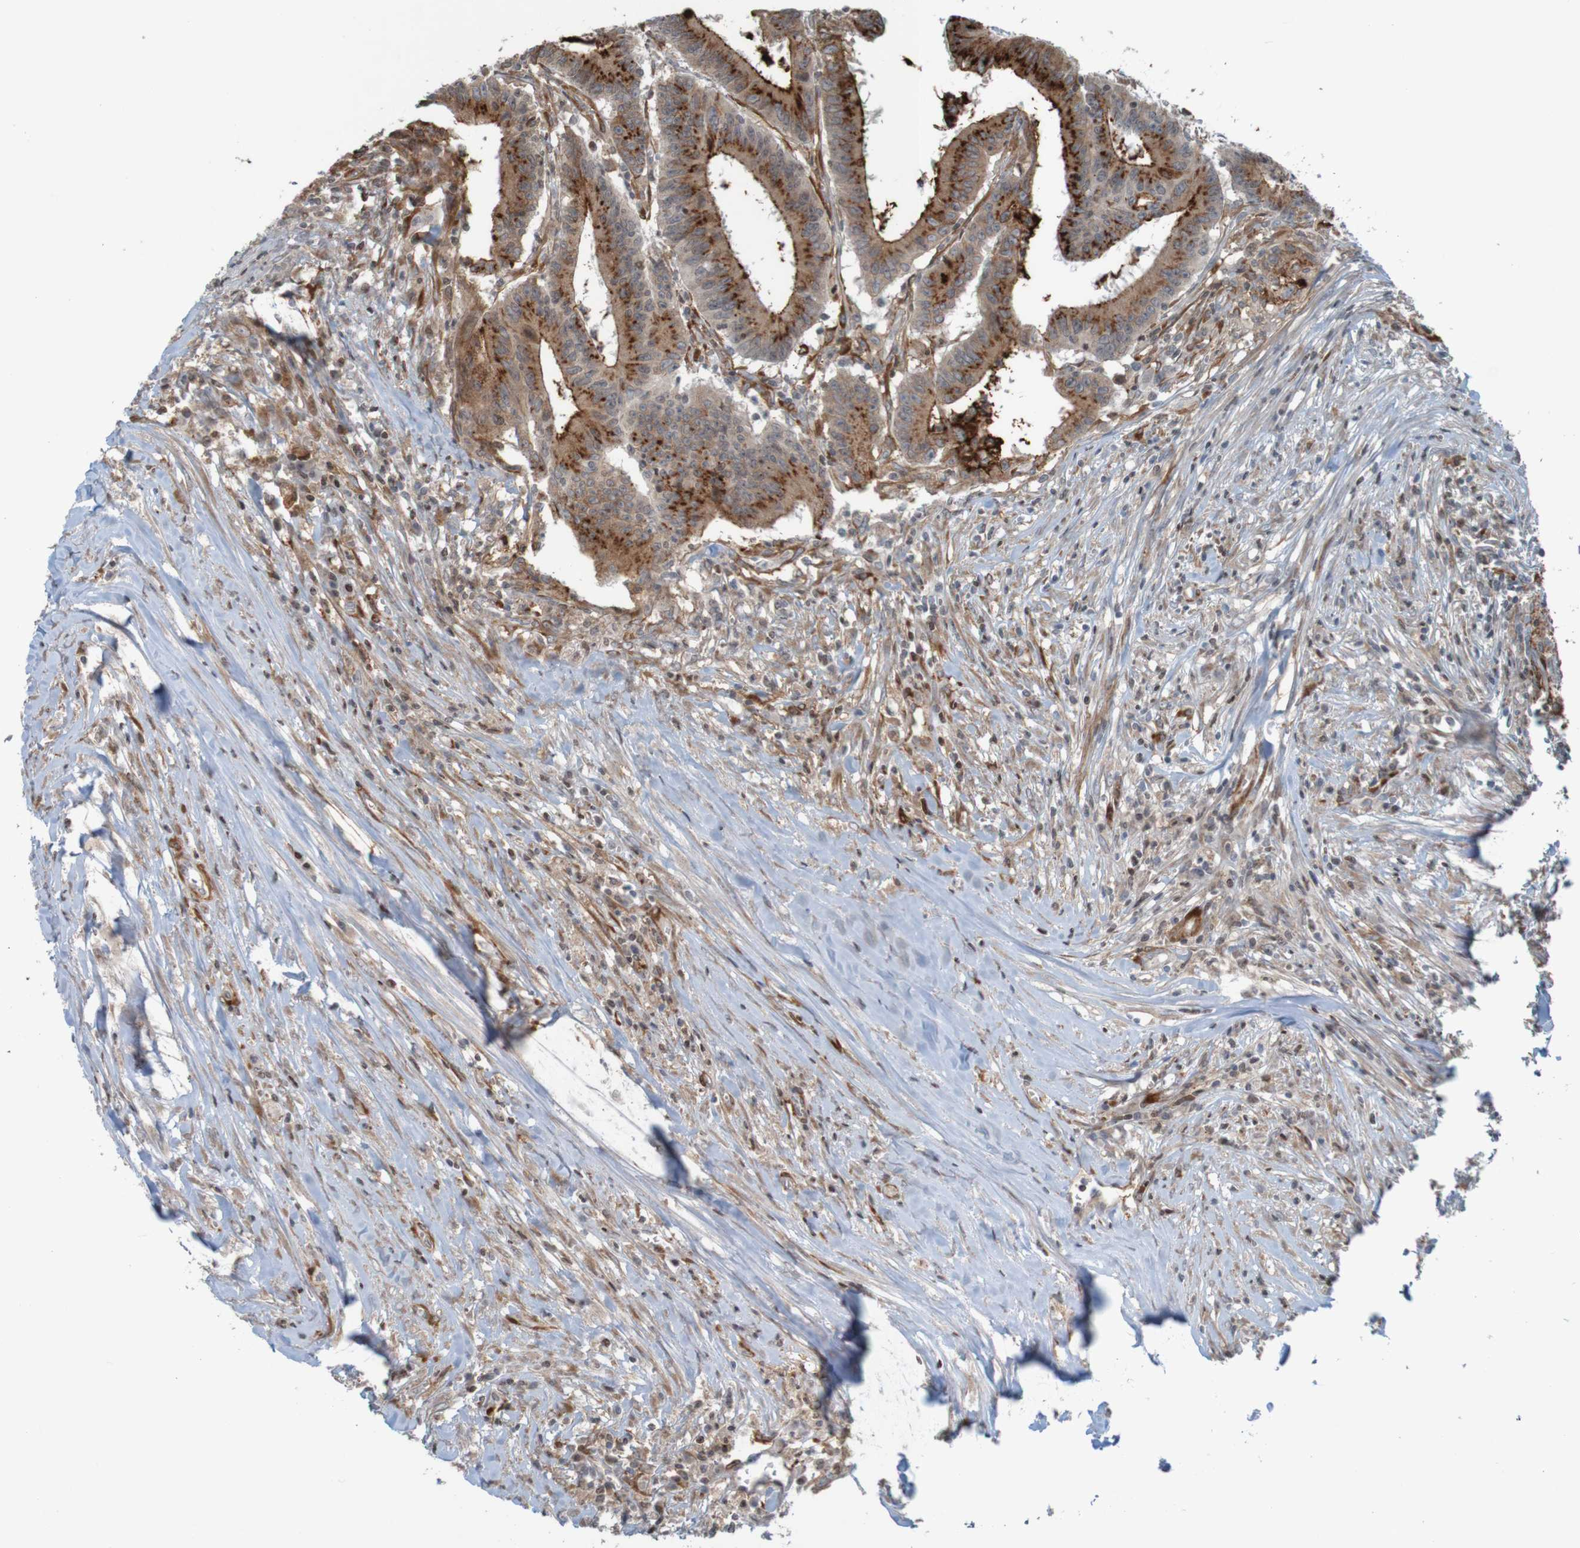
{"staining": {"intensity": "strong", "quantity": ">75%", "location": "cytoplasmic/membranous"}, "tissue": "colorectal cancer", "cell_type": "Tumor cells", "image_type": "cancer", "snomed": [{"axis": "morphology", "description": "Adenocarcinoma, NOS"}, {"axis": "topography", "description": "Colon"}], "caption": "There is high levels of strong cytoplasmic/membranous expression in tumor cells of adenocarcinoma (colorectal), as demonstrated by immunohistochemical staining (brown color).", "gene": "GUCY1A1", "patient": {"sex": "male", "age": 45}}